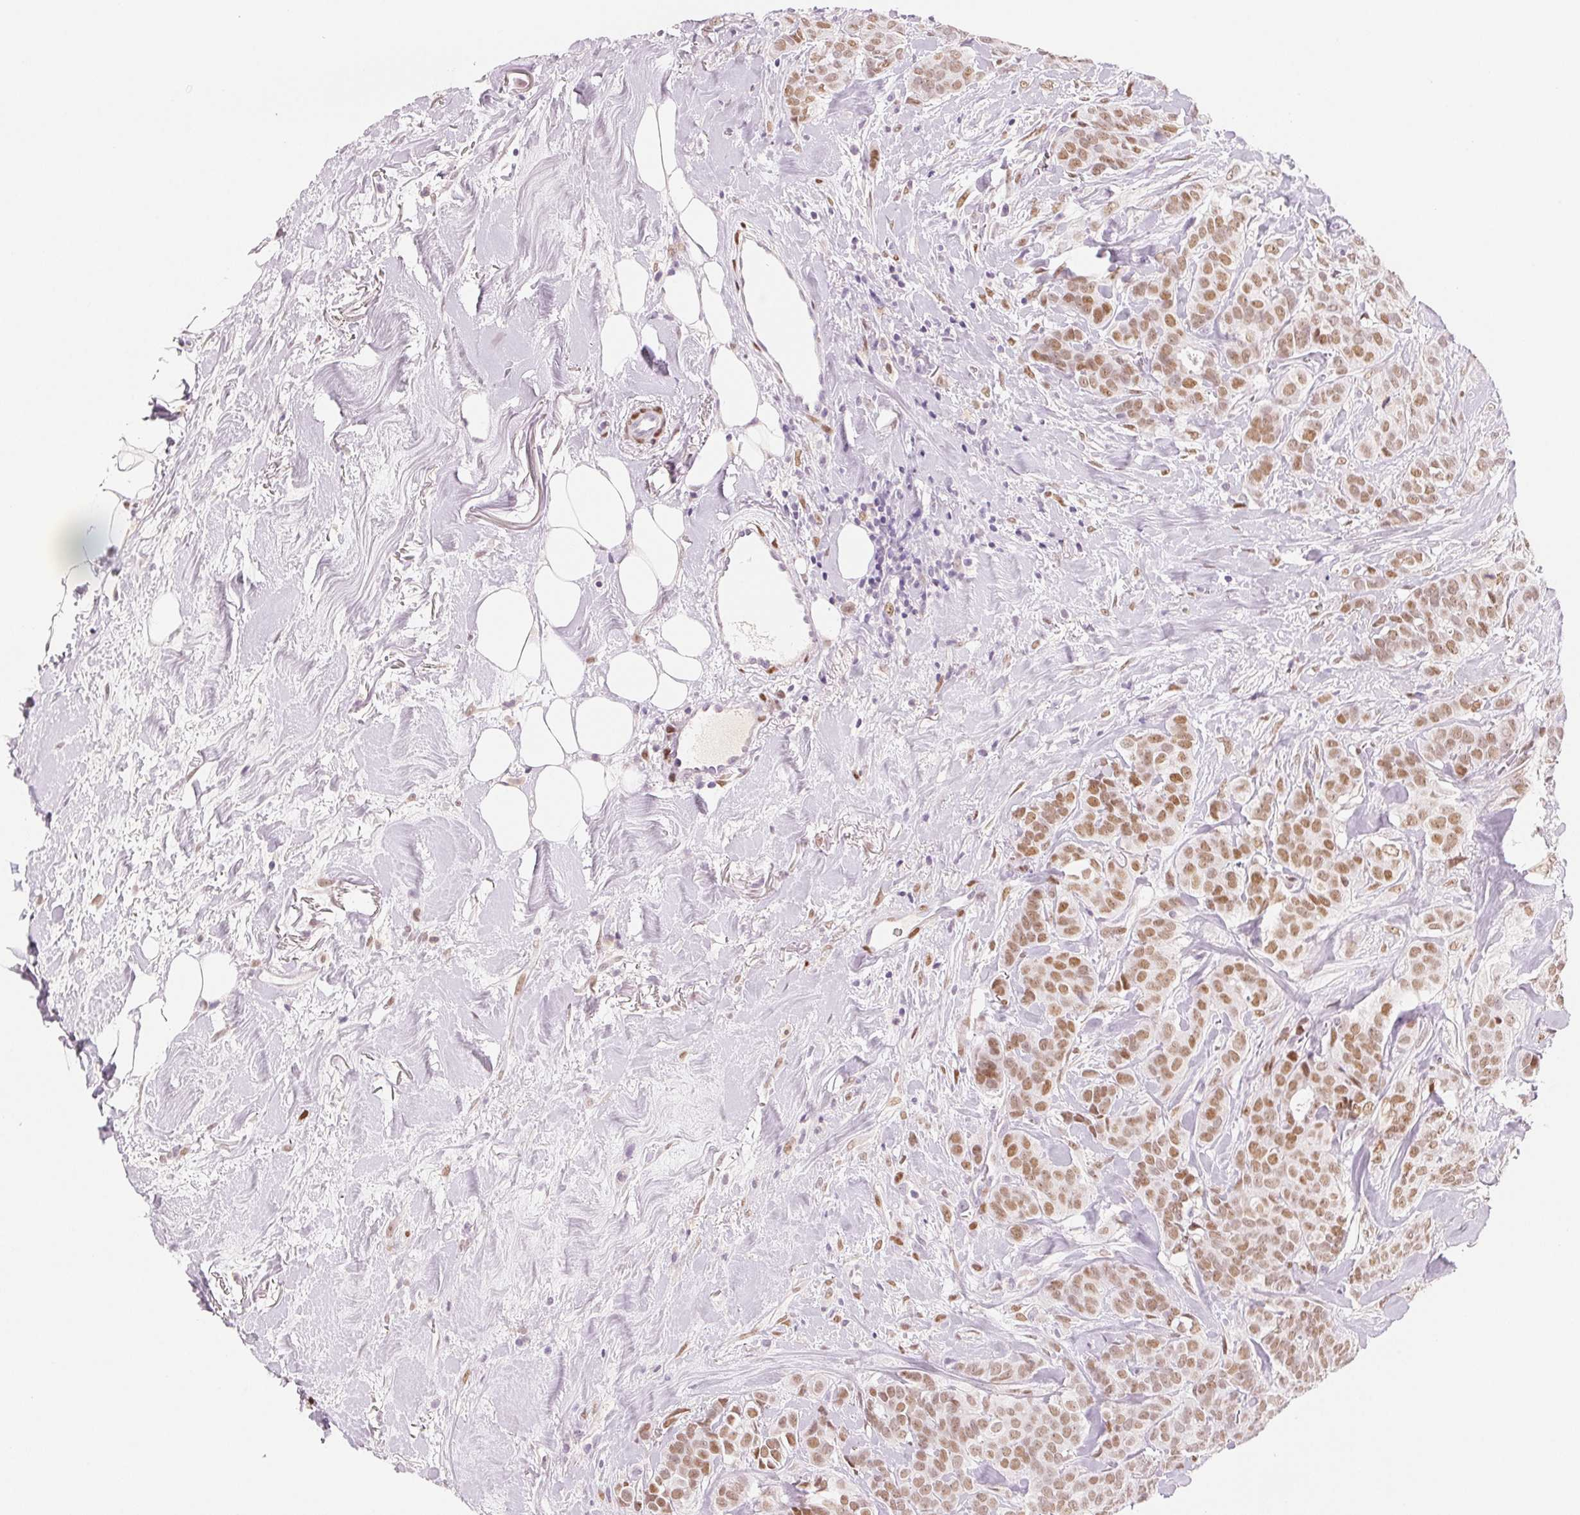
{"staining": {"intensity": "moderate", "quantity": ">75%", "location": "nuclear"}, "tissue": "breast cancer", "cell_type": "Tumor cells", "image_type": "cancer", "snomed": [{"axis": "morphology", "description": "Duct carcinoma"}, {"axis": "topography", "description": "Breast"}], "caption": "High-power microscopy captured an immunohistochemistry (IHC) histopathology image of breast invasive ductal carcinoma, revealing moderate nuclear staining in approximately >75% of tumor cells.", "gene": "SMARCD3", "patient": {"sex": "female", "age": 84}}